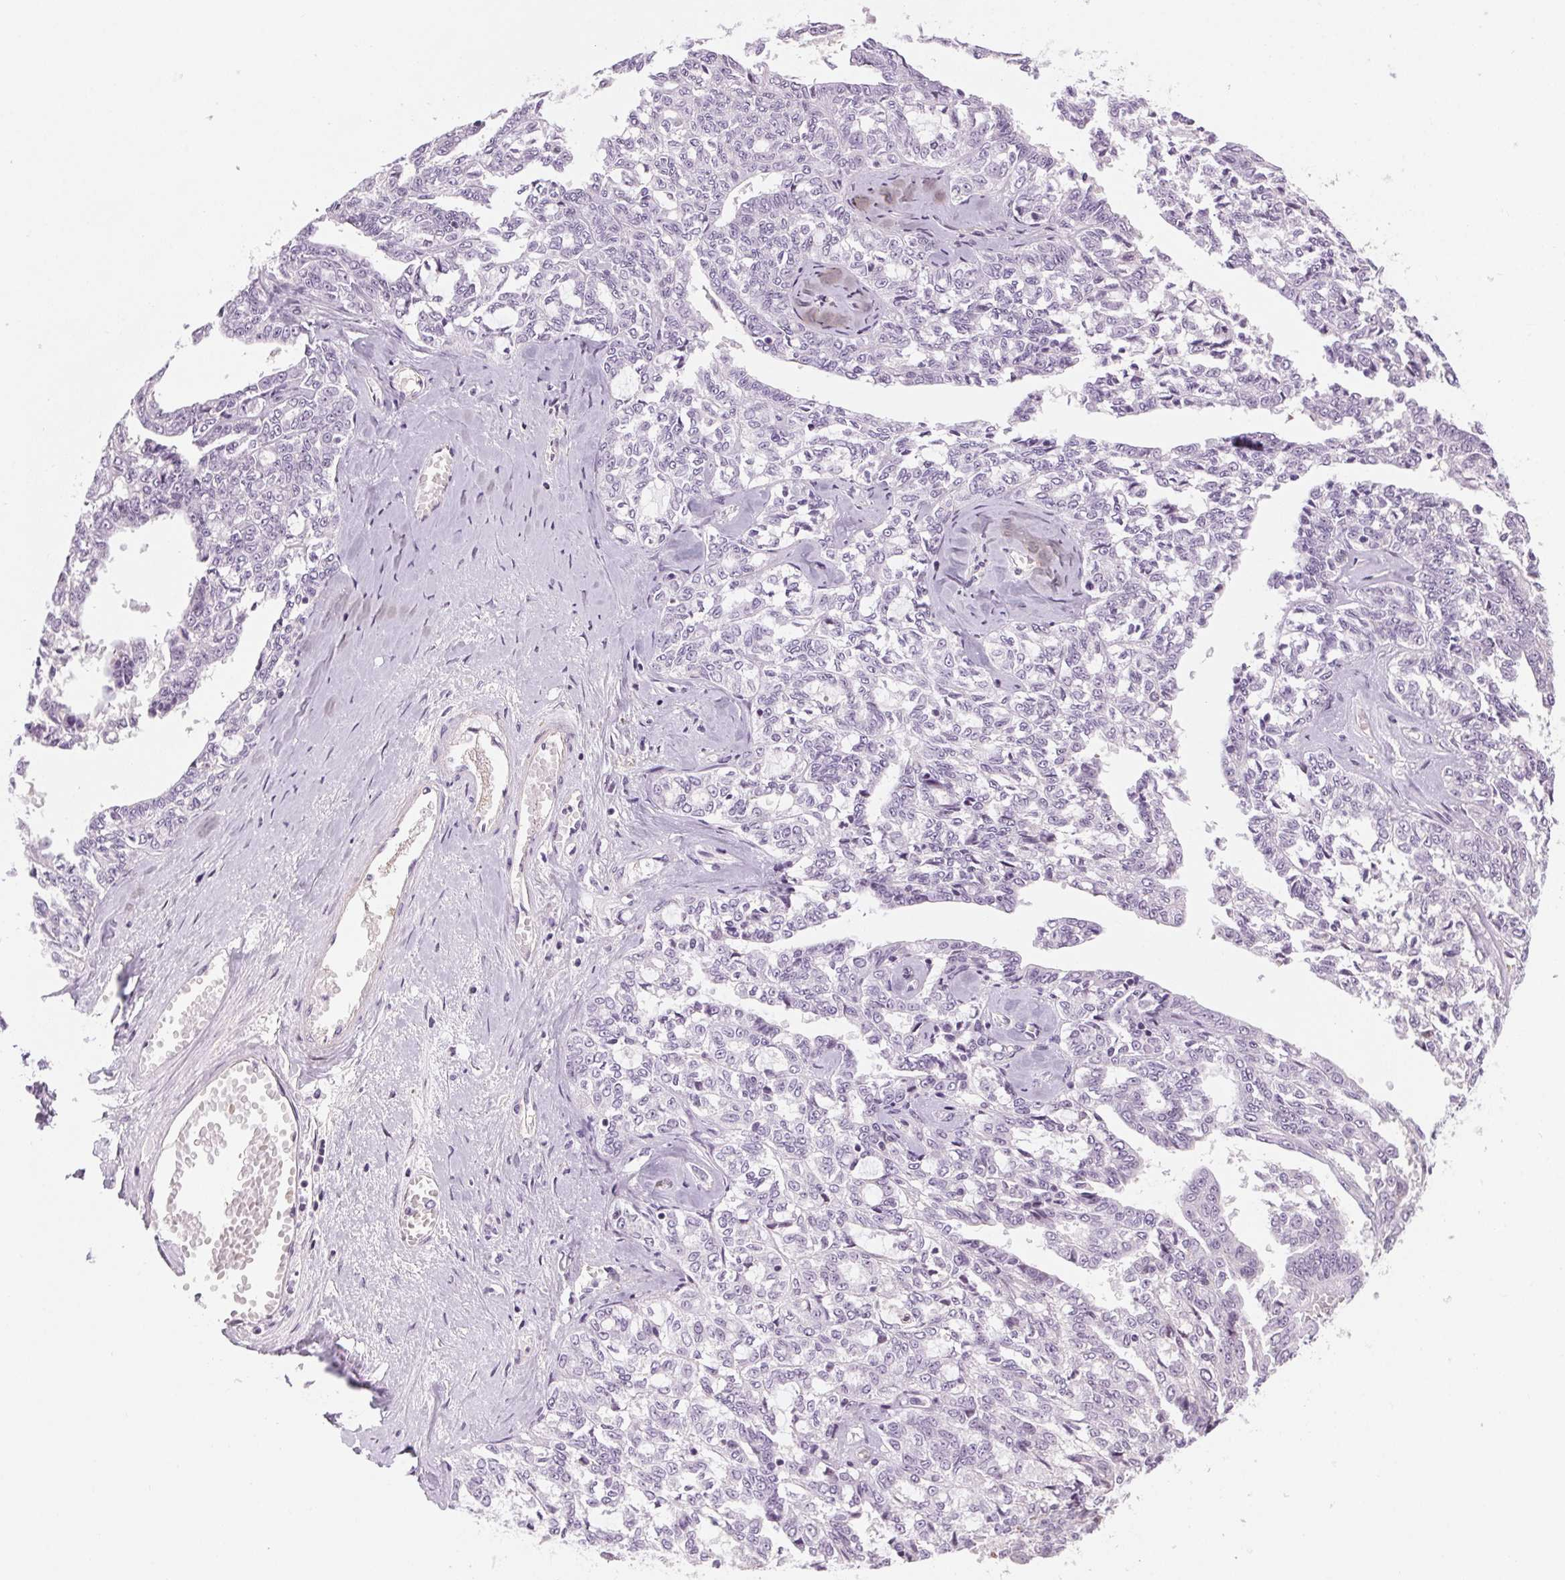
{"staining": {"intensity": "negative", "quantity": "none", "location": "none"}, "tissue": "ovarian cancer", "cell_type": "Tumor cells", "image_type": "cancer", "snomed": [{"axis": "morphology", "description": "Cystadenocarcinoma, serous, NOS"}, {"axis": "topography", "description": "Ovary"}], "caption": "An IHC image of serous cystadenocarcinoma (ovarian) is shown. There is no staining in tumor cells of serous cystadenocarcinoma (ovarian).", "gene": "HHLA2", "patient": {"sex": "female", "age": 71}}